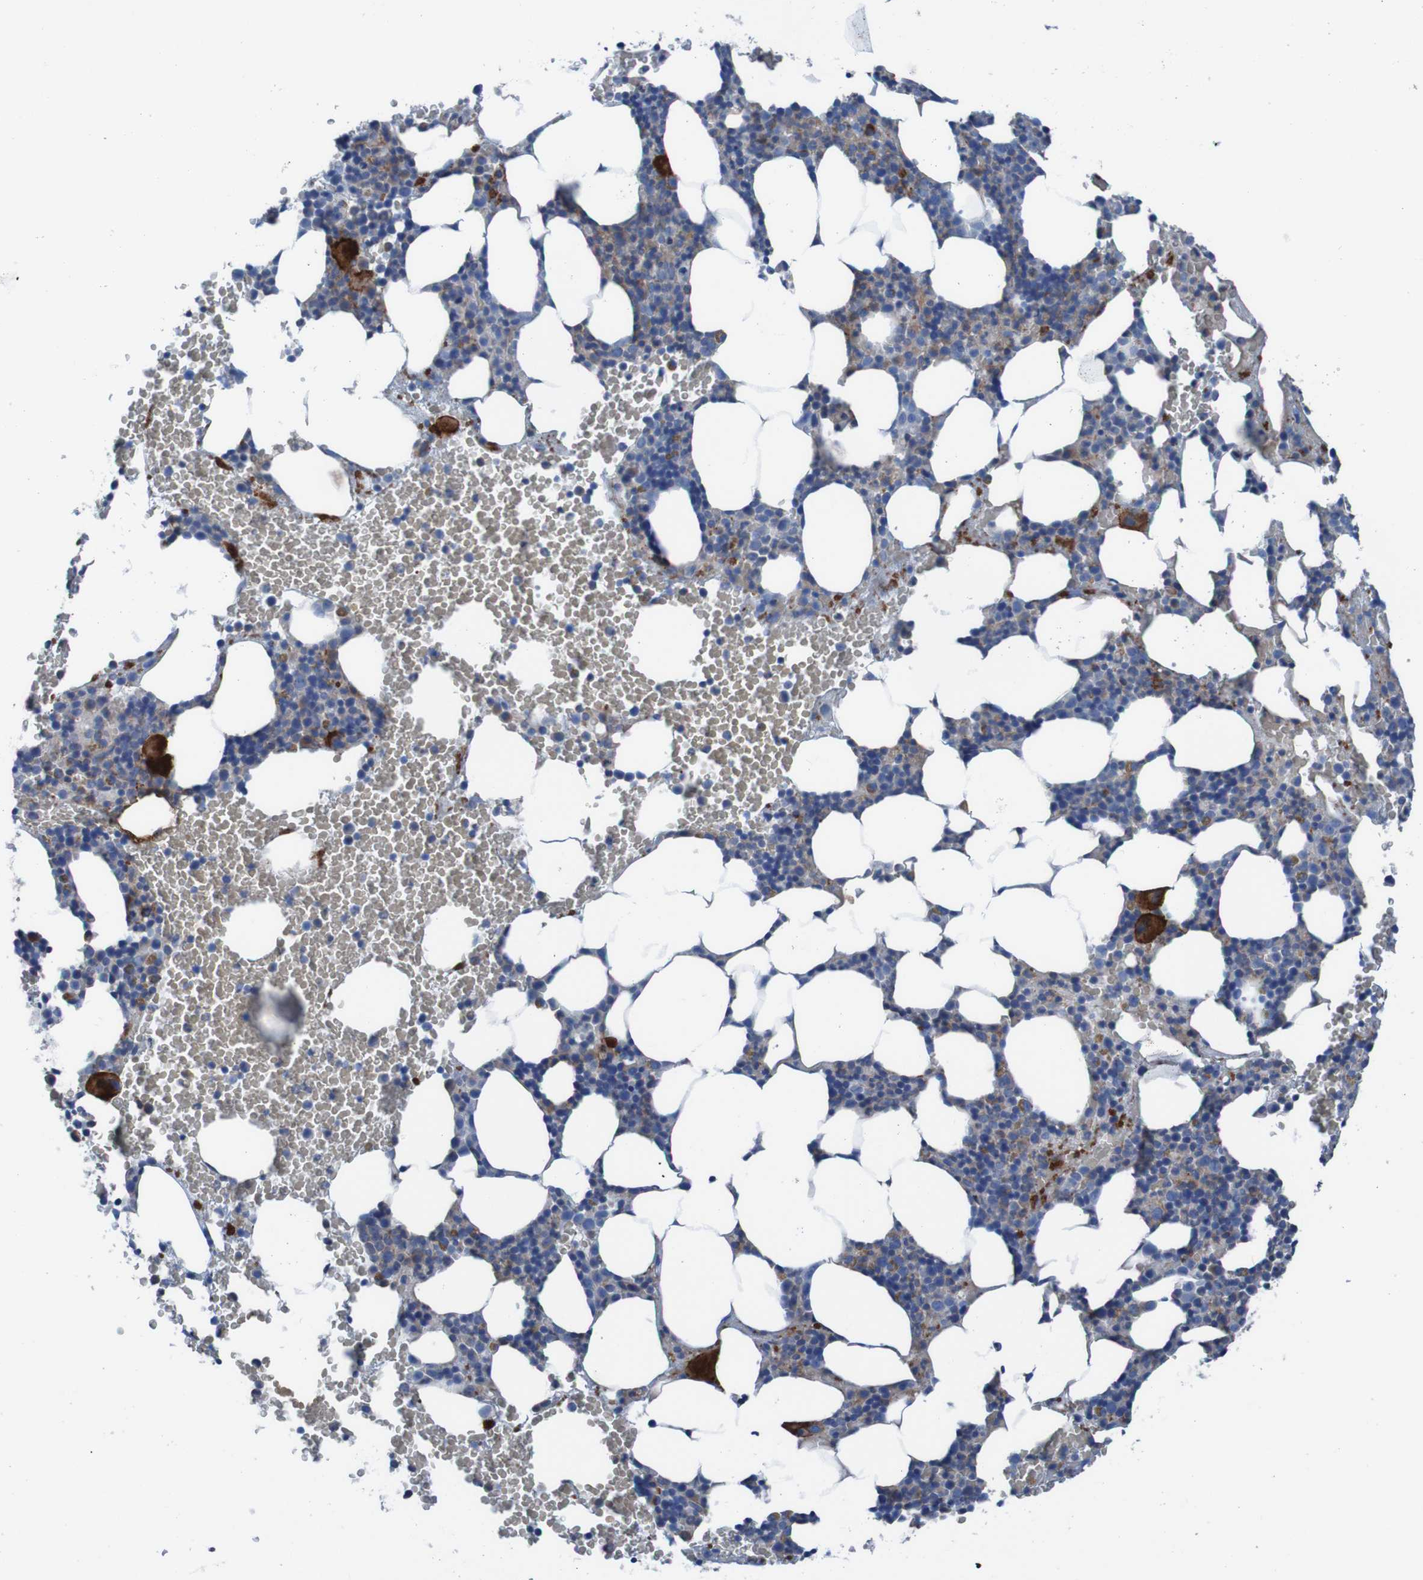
{"staining": {"intensity": "strong", "quantity": "<25%", "location": "cytoplasmic/membranous"}, "tissue": "bone marrow", "cell_type": "Hematopoietic cells", "image_type": "normal", "snomed": [{"axis": "morphology", "description": "Normal tissue, NOS"}, {"axis": "morphology", "description": "Inflammation, NOS"}, {"axis": "topography", "description": "Bone marrow"}], "caption": "Immunohistochemistry histopathology image of benign bone marrow: human bone marrow stained using immunohistochemistry reveals medium levels of strong protein expression localized specifically in the cytoplasmic/membranous of hematopoietic cells, appearing as a cytoplasmic/membranous brown color.", "gene": "RNF182", "patient": {"sex": "female", "age": 70}}